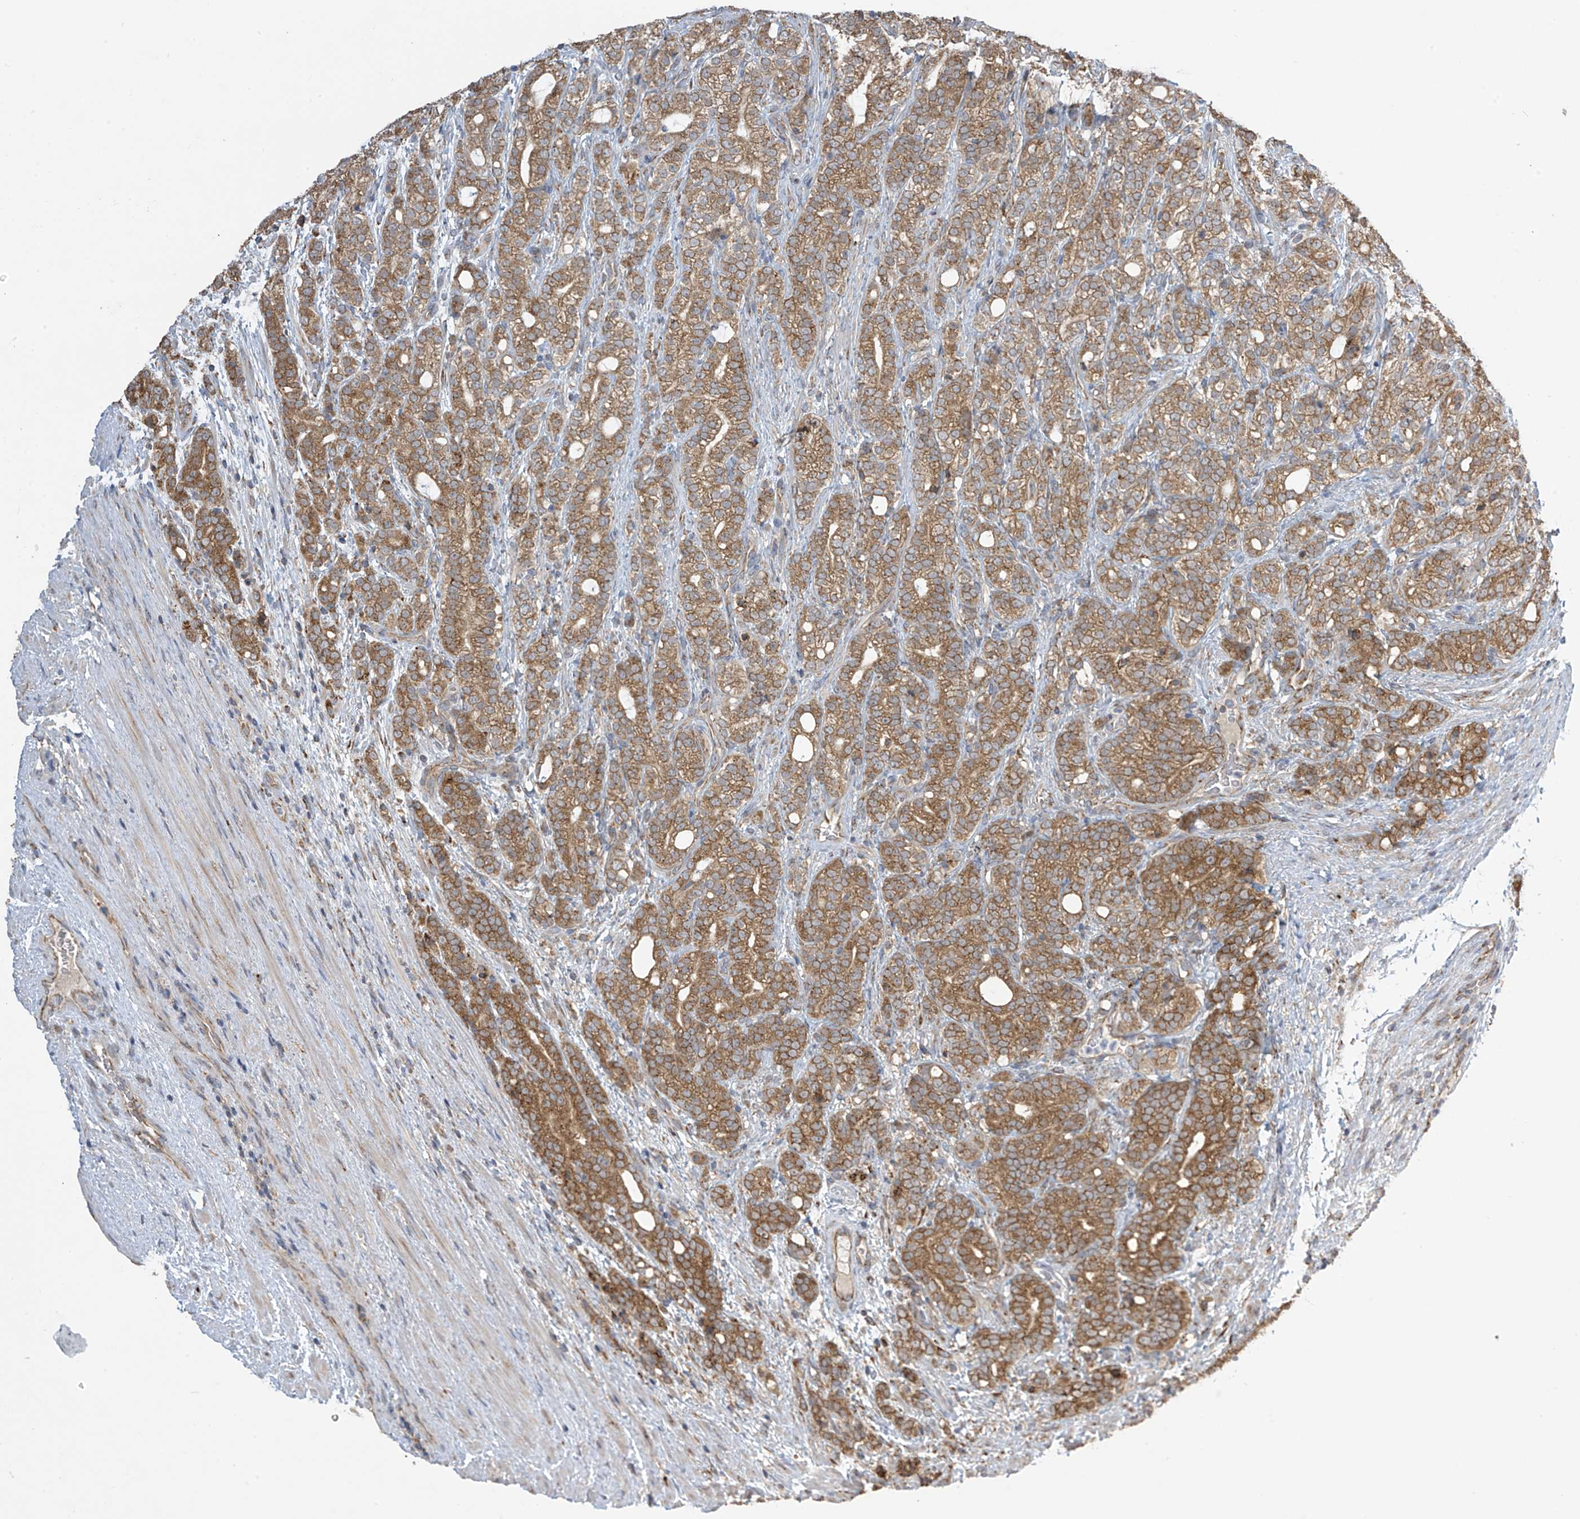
{"staining": {"intensity": "moderate", "quantity": ">75%", "location": "cytoplasmic/membranous"}, "tissue": "prostate cancer", "cell_type": "Tumor cells", "image_type": "cancer", "snomed": [{"axis": "morphology", "description": "Adenocarcinoma, High grade"}, {"axis": "topography", "description": "Prostate"}], "caption": "Prostate cancer stained with a protein marker reveals moderate staining in tumor cells.", "gene": "PNPT1", "patient": {"sex": "male", "age": 57}}